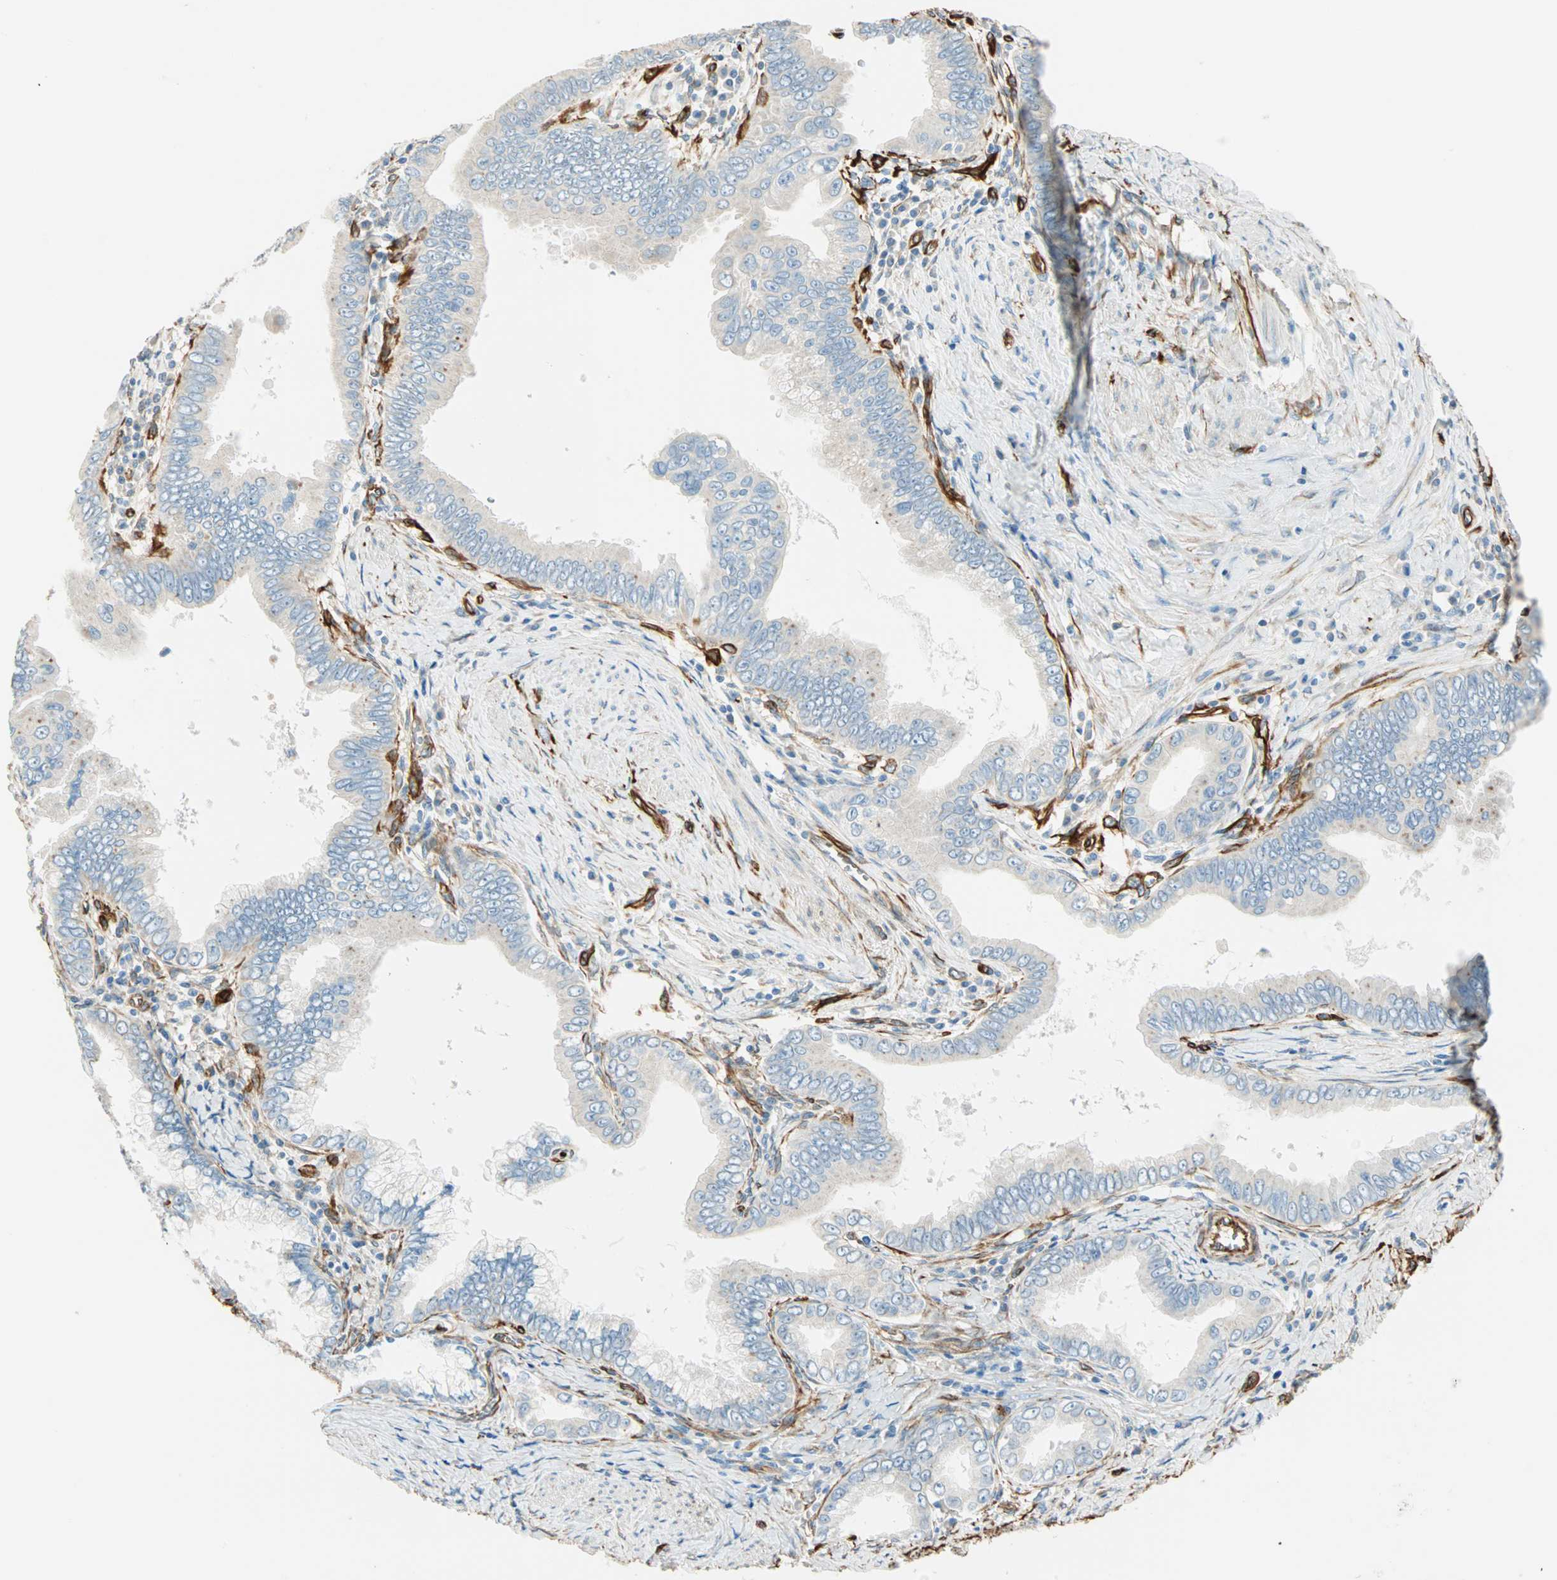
{"staining": {"intensity": "negative", "quantity": "none", "location": "none"}, "tissue": "pancreatic cancer", "cell_type": "Tumor cells", "image_type": "cancer", "snomed": [{"axis": "morphology", "description": "Normal tissue, NOS"}, {"axis": "topography", "description": "Lymph node"}], "caption": "This is an IHC image of pancreatic cancer. There is no expression in tumor cells.", "gene": "NES", "patient": {"sex": "male", "age": 50}}